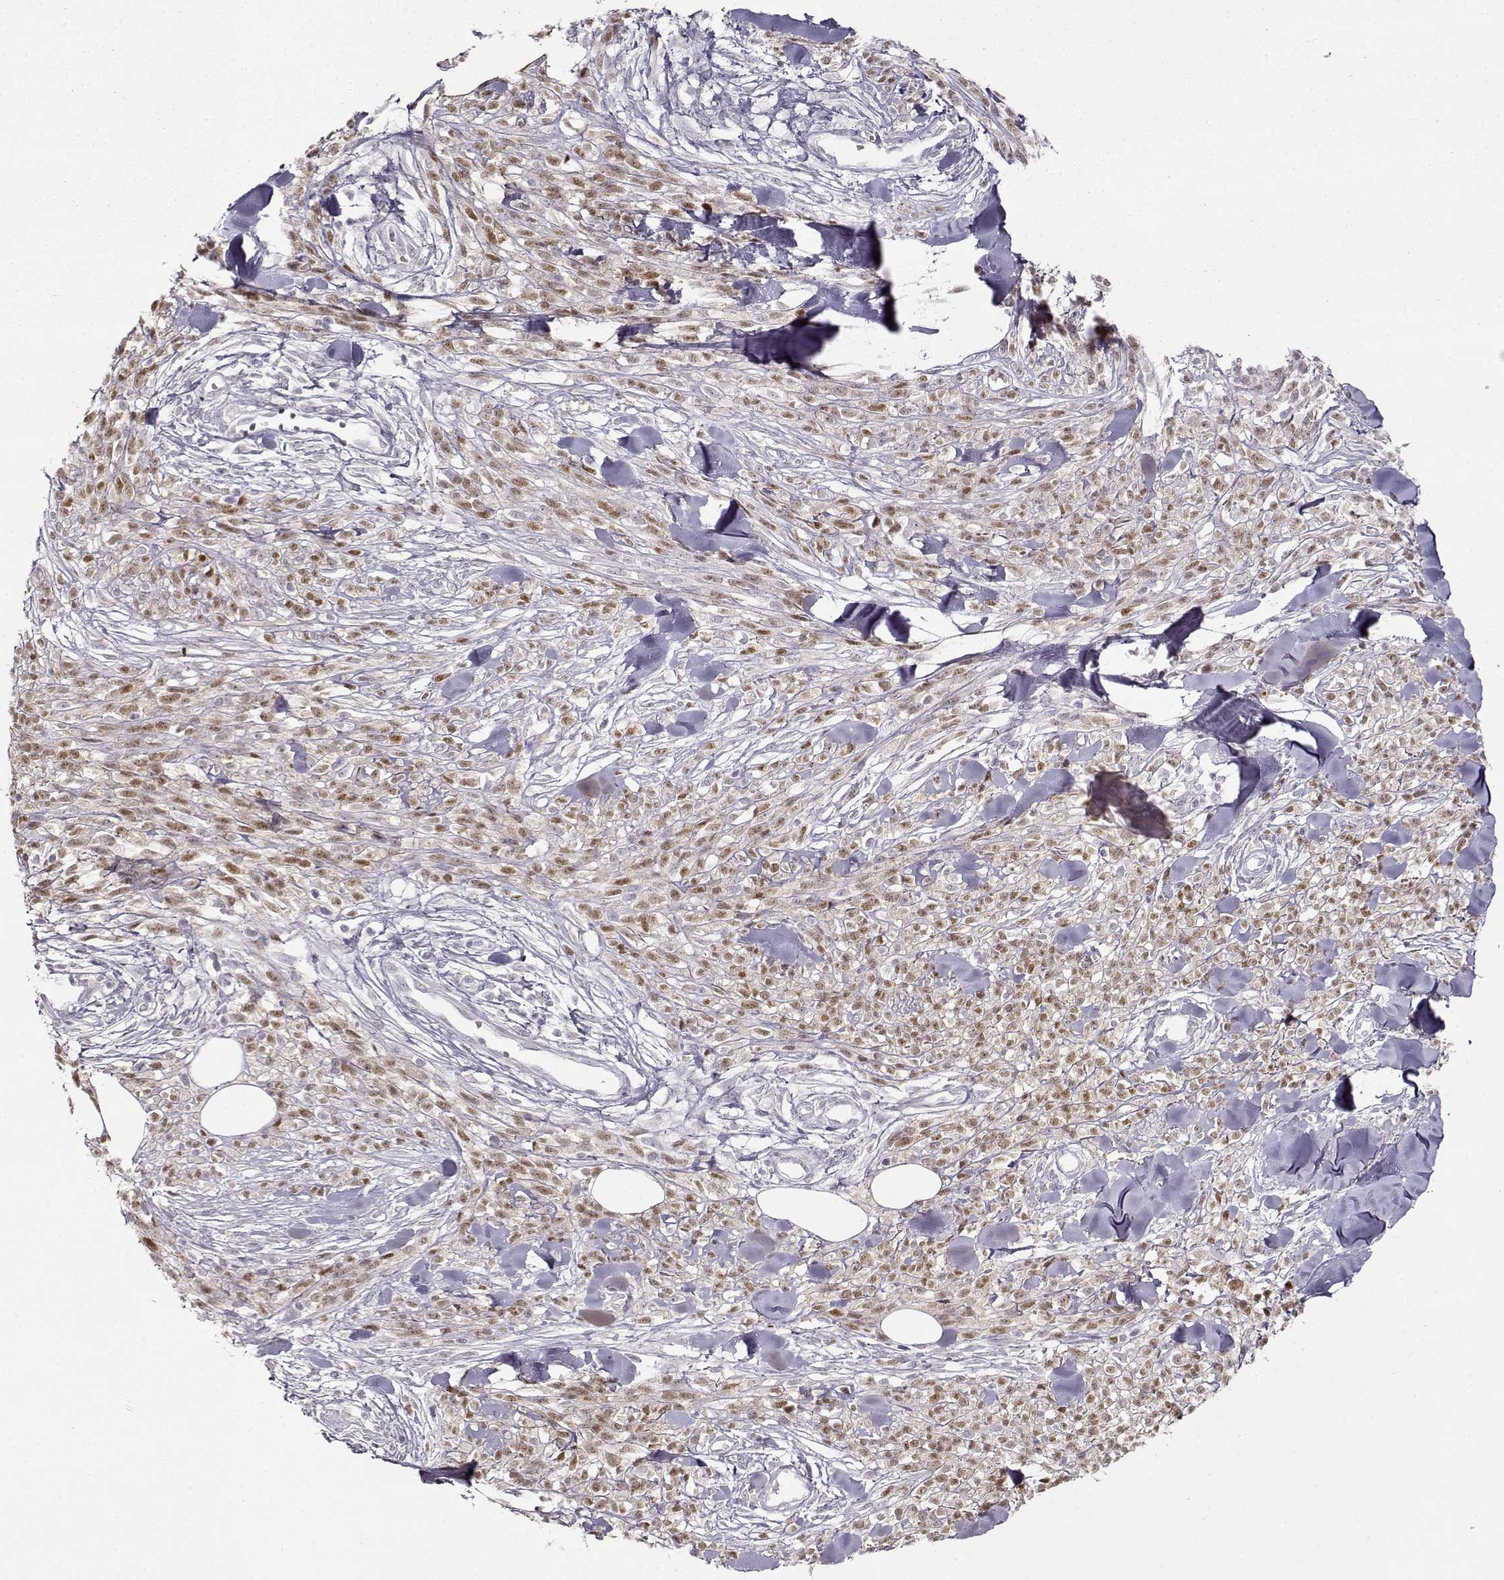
{"staining": {"intensity": "moderate", "quantity": ">75%", "location": "nuclear"}, "tissue": "melanoma", "cell_type": "Tumor cells", "image_type": "cancer", "snomed": [{"axis": "morphology", "description": "Malignant melanoma, NOS"}, {"axis": "topography", "description": "Skin"}, {"axis": "topography", "description": "Skin of trunk"}], "caption": "A brown stain highlights moderate nuclear staining of a protein in malignant melanoma tumor cells.", "gene": "S100B", "patient": {"sex": "male", "age": 74}}